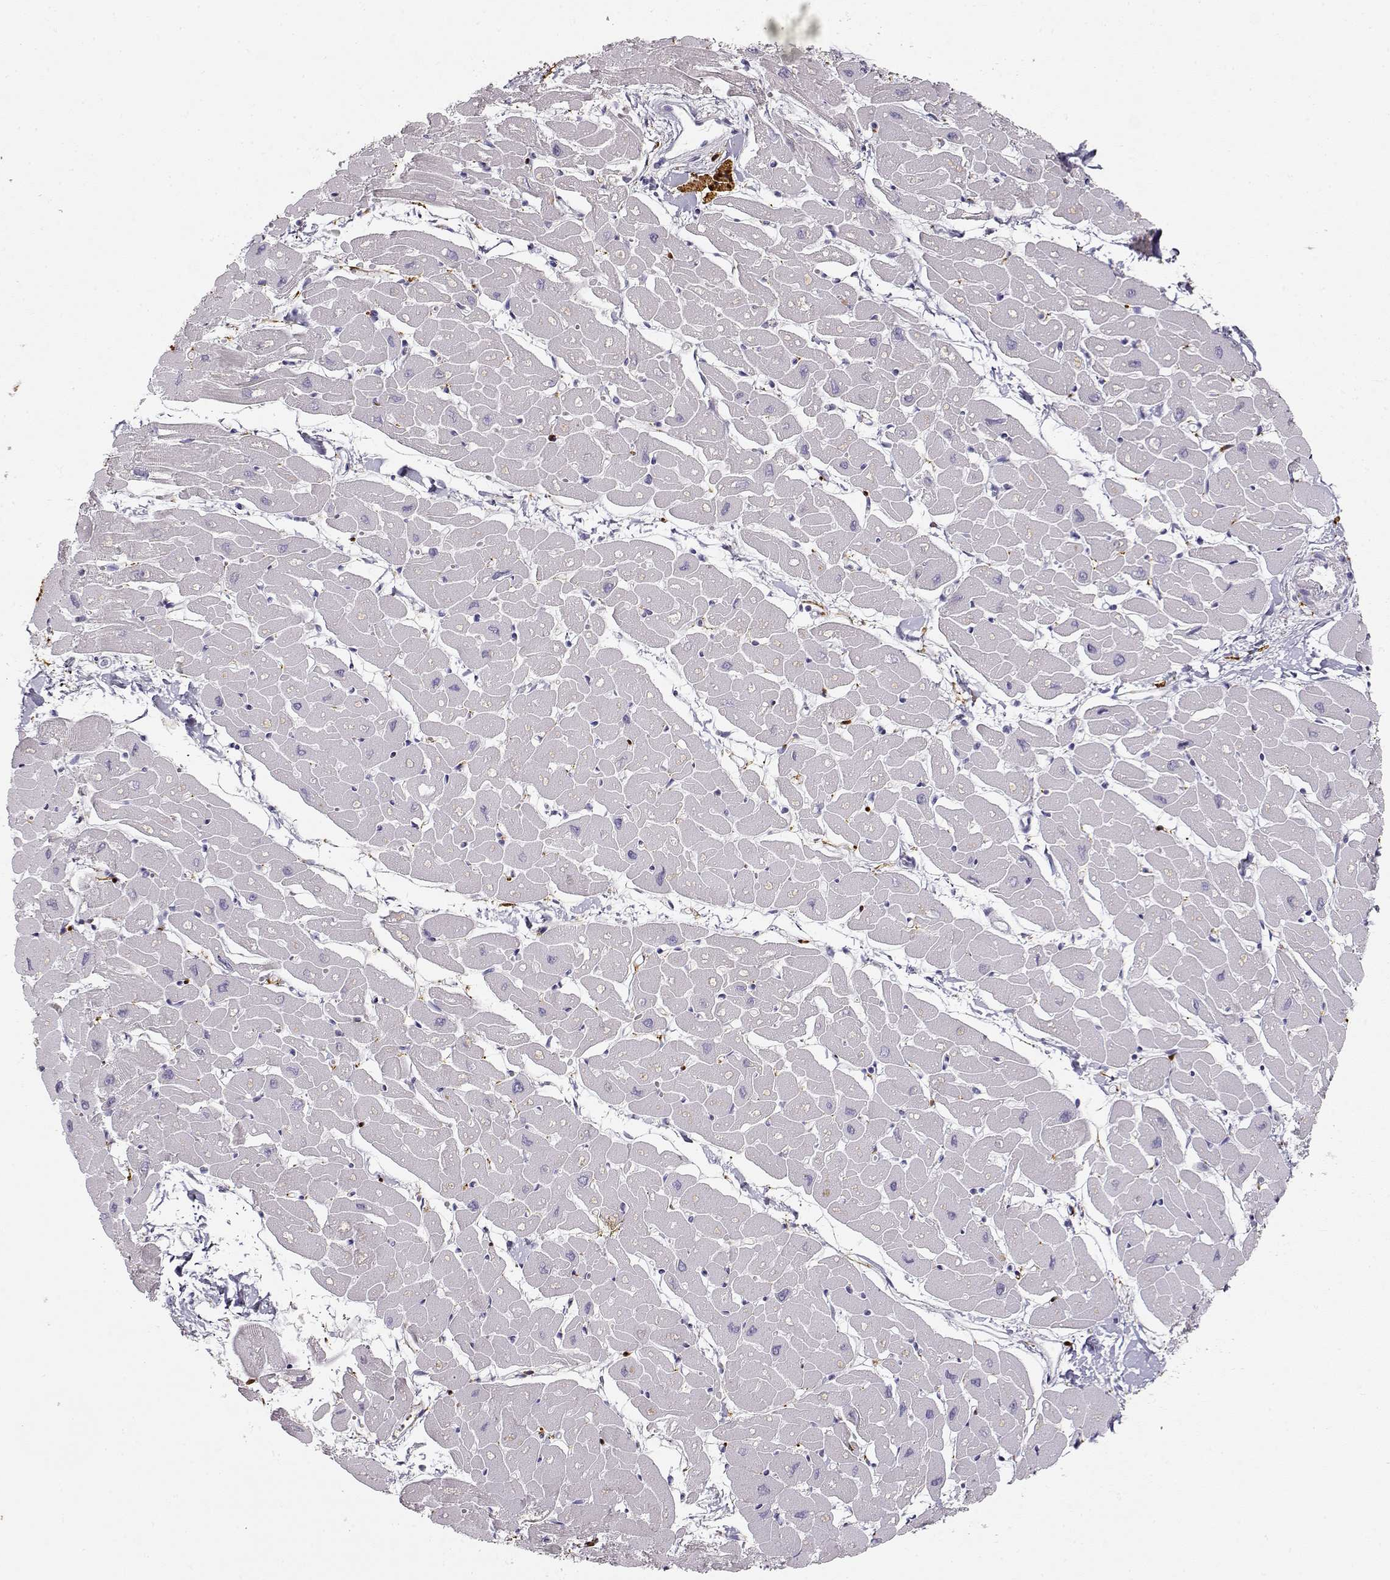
{"staining": {"intensity": "negative", "quantity": "none", "location": "none"}, "tissue": "heart muscle", "cell_type": "Cardiomyocytes", "image_type": "normal", "snomed": [{"axis": "morphology", "description": "Normal tissue, NOS"}, {"axis": "topography", "description": "Heart"}], "caption": "Heart muscle was stained to show a protein in brown. There is no significant expression in cardiomyocytes. Nuclei are stained in blue.", "gene": "S100B", "patient": {"sex": "male", "age": 57}}